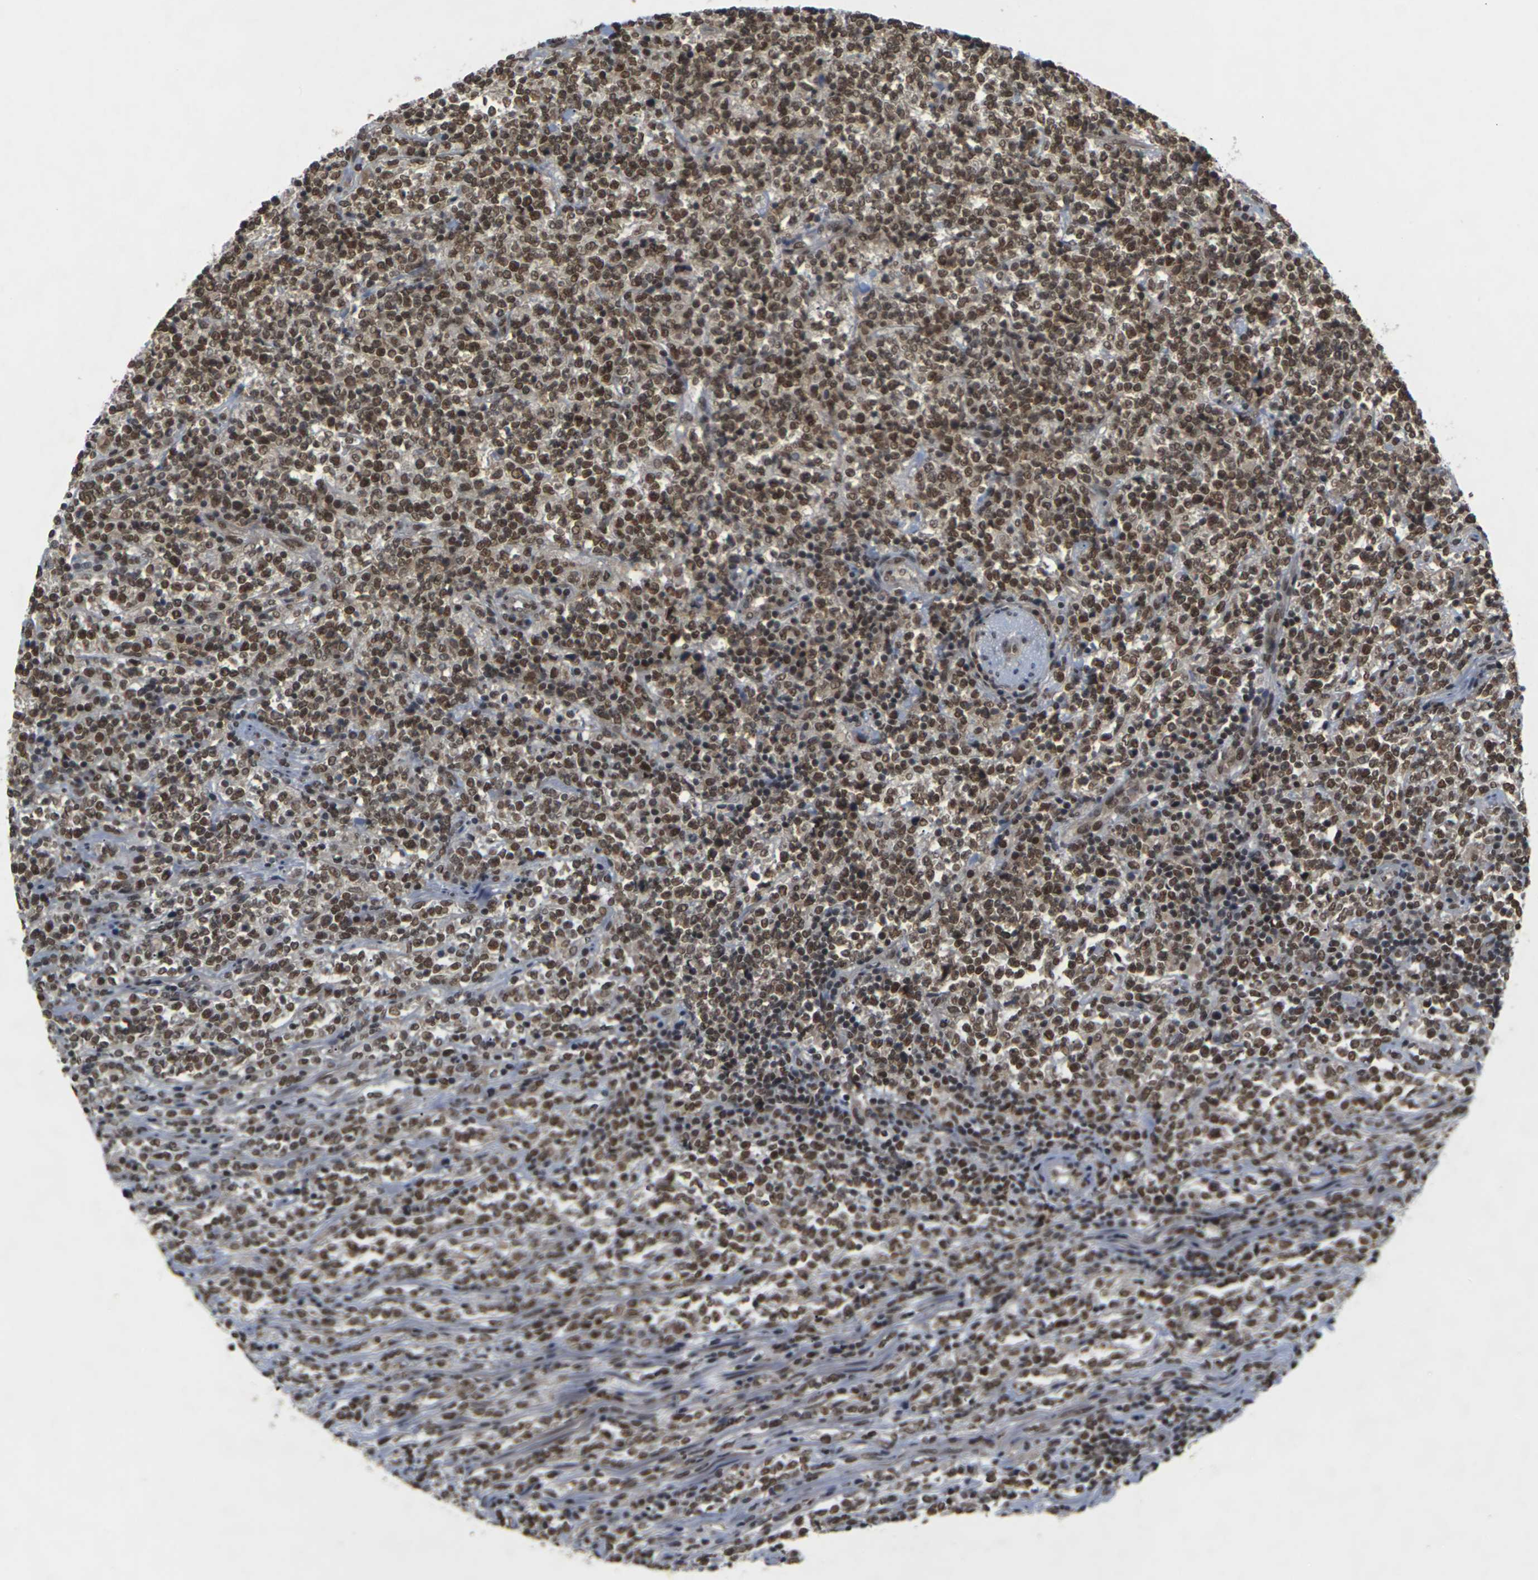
{"staining": {"intensity": "strong", "quantity": ">75%", "location": "cytoplasmic/membranous,nuclear"}, "tissue": "lymphoma", "cell_type": "Tumor cells", "image_type": "cancer", "snomed": [{"axis": "morphology", "description": "Malignant lymphoma, non-Hodgkin's type, High grade"}, {"axis": "topography", "description": "Soft tissue"}], "caption": "A brown stain shows strong cytoplasmic/membranous and nuclear staining of a protein in high-grade malignant lymphoma, non-Hodgkin's type tumor cells.", "gene": "NELFA", "patient": {"sex": "male", "age": 18}}